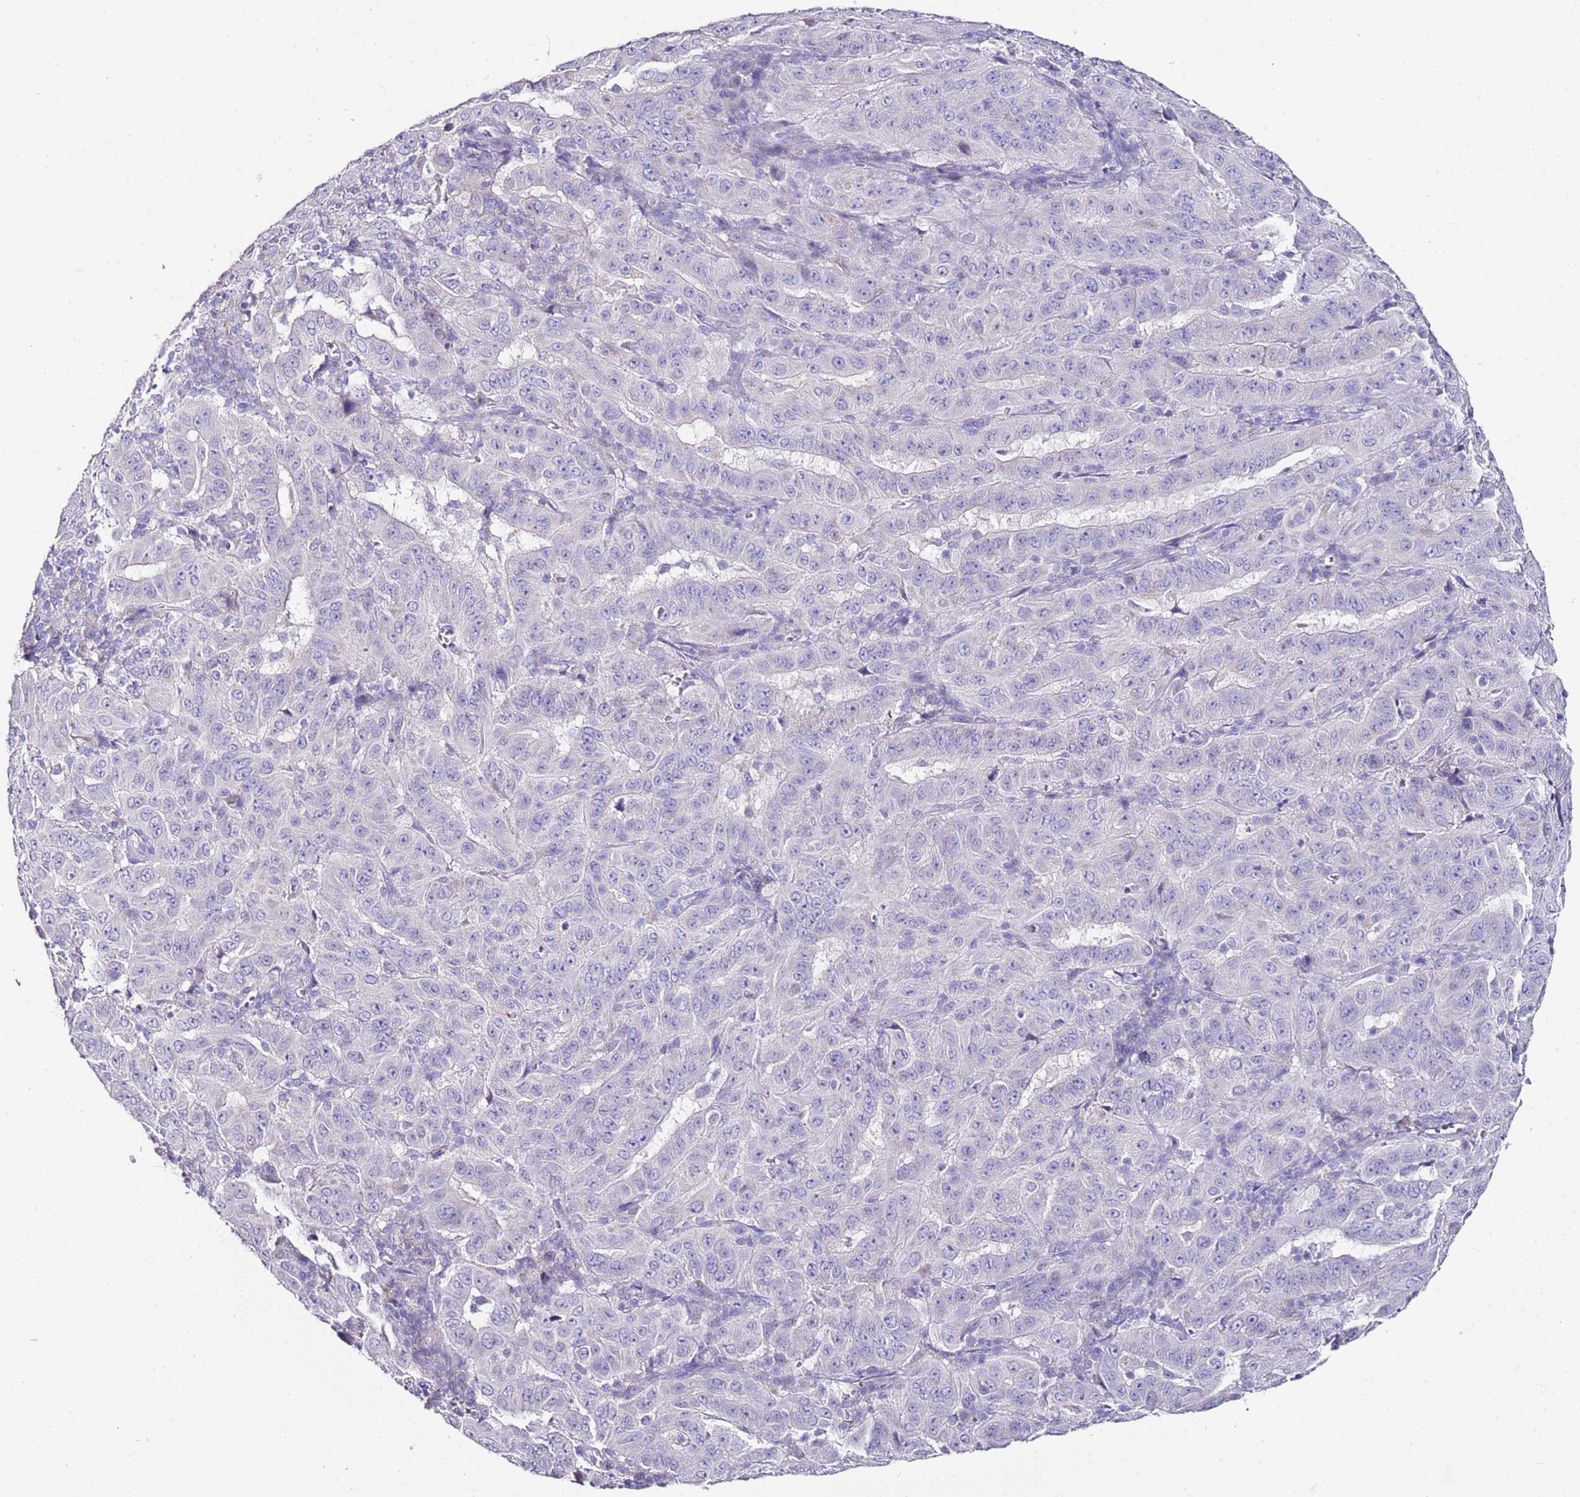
{"staining": {"intensity": "negative", "quantity": "none", "location": "none"}, "tissue": "pancreatic cancer", "cell_type": "Tumor cells", "image_type": "cancer", "snomed": [{"axis": "morphology", "description": "Adenocarcinoma, NOS"}, {"axis": "topography", "description": "Pancreas"}], "caption": "A micrograph of human adenocarcinoma (pancreatic) is negative for staining in tumor cells.", "gene": "MYBPC3", "patient": {"sex": "male", "age": 63}}